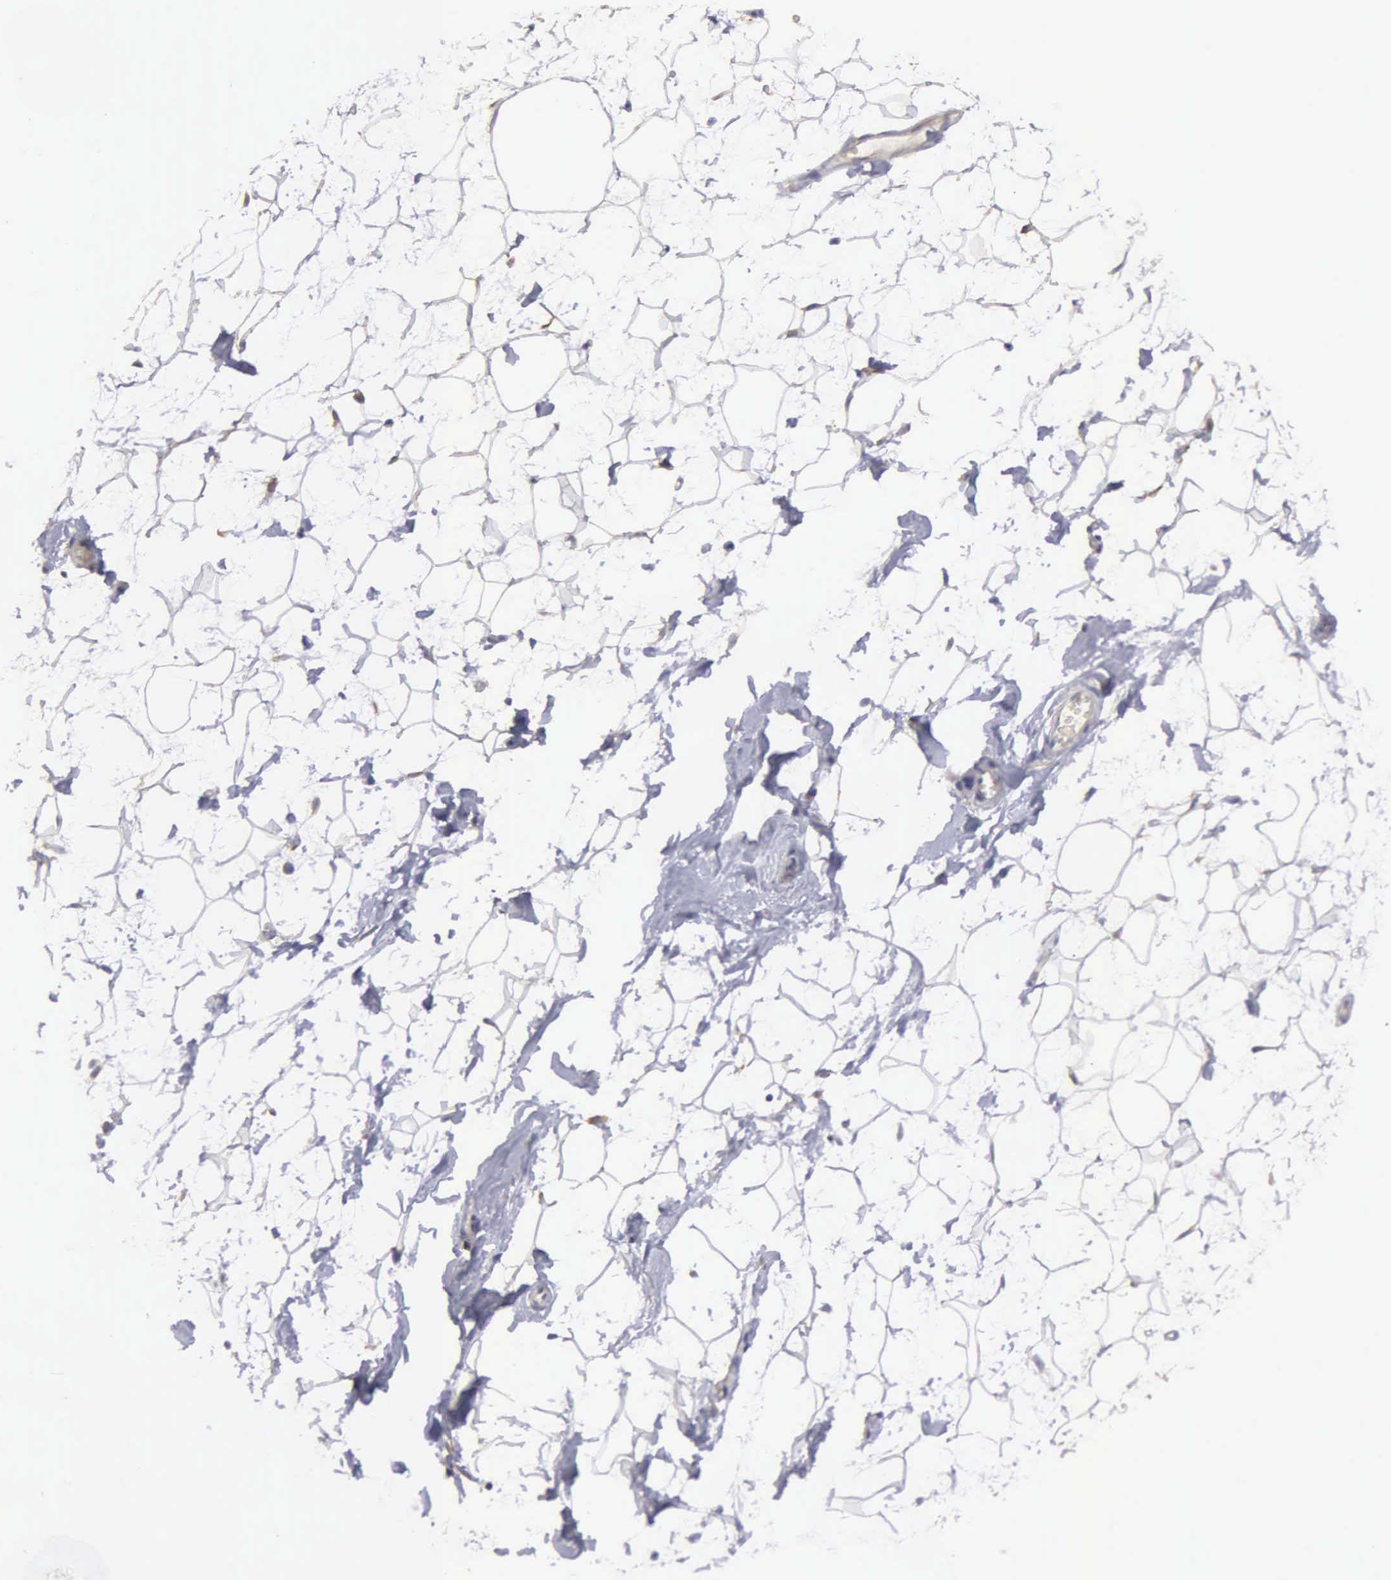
{"staining": {"intensity": "weak", "quantity": "<25%", "location": "cytoplasmic/membranous"}, "tissue": "adipose tissue", "cell_type": "Adipocytes", "image_type": "normal", "snomed": [{"axis": "morphology", "description": "Normal tissue, NOS"}, {"axis": "topography", "description": "Breast"}], "caption": "DAB immunohistochemical staining of unremarkable human adipose tissue shows no significant positivity in adipocytes. (IHC, brightfield microscopy, high magnification).", "gene": "G6PD", "patient": {"sex": "female", "age": 44}}